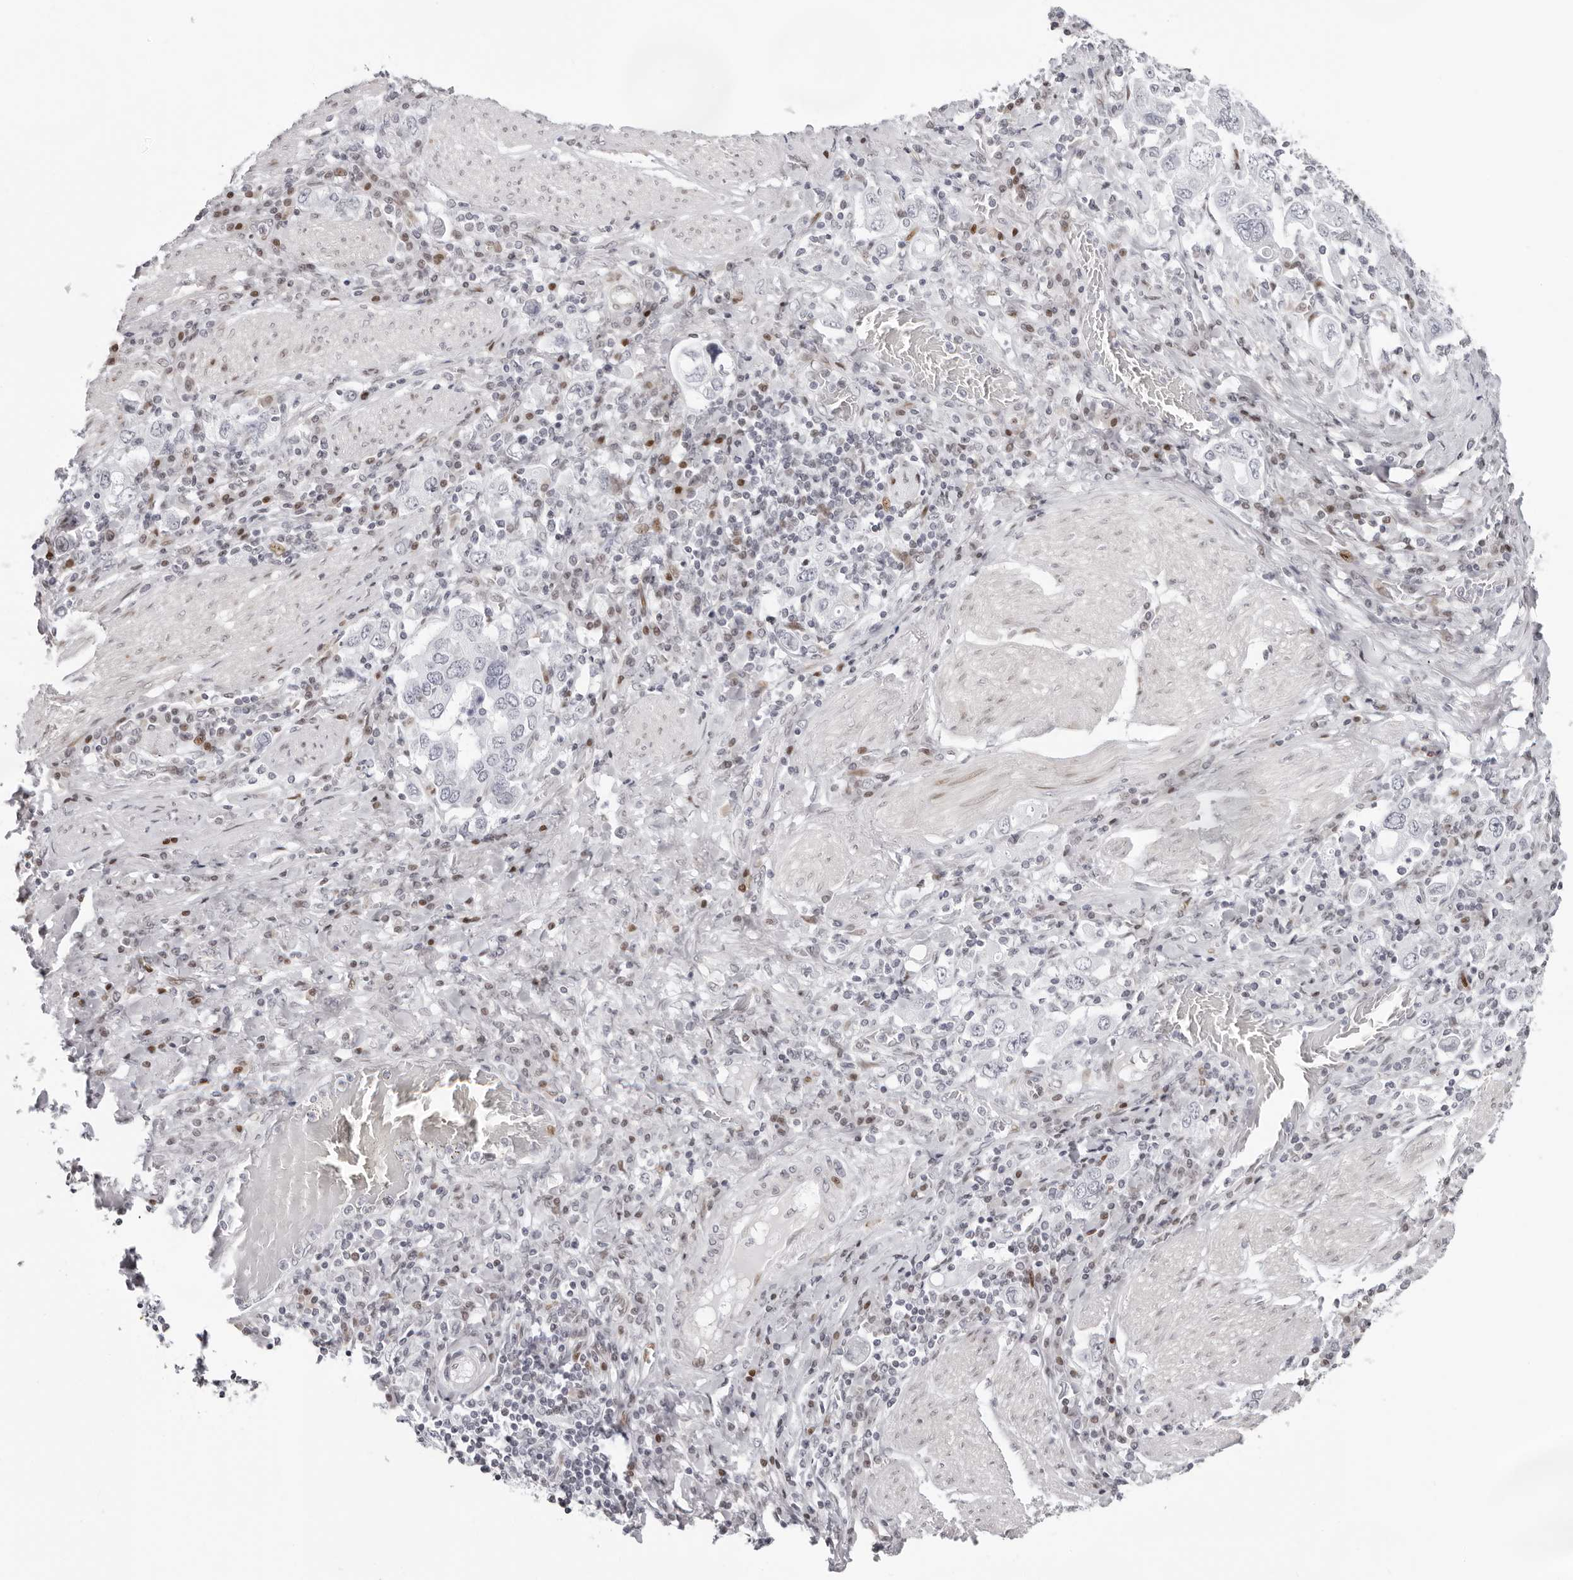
{"staining": {"intensity": "negative", "quantity": "none", "location": "none"}, "tissue": "stomach cancer", "cell_type": "Tumor cells", "image_type": "cancer", "snomed": [{"axis": "morphology", "description": "Adenocarcinoma, NOS"}, {"axis": "topography", "description": "Stomach, upper"}], "caption": "Stomach cancer (adenocarcinoma) stained for a protein using IHC displays no positivity tumor cells.", "gene": "NTPCR", "patient": {"sex": "male", "age": 62}}